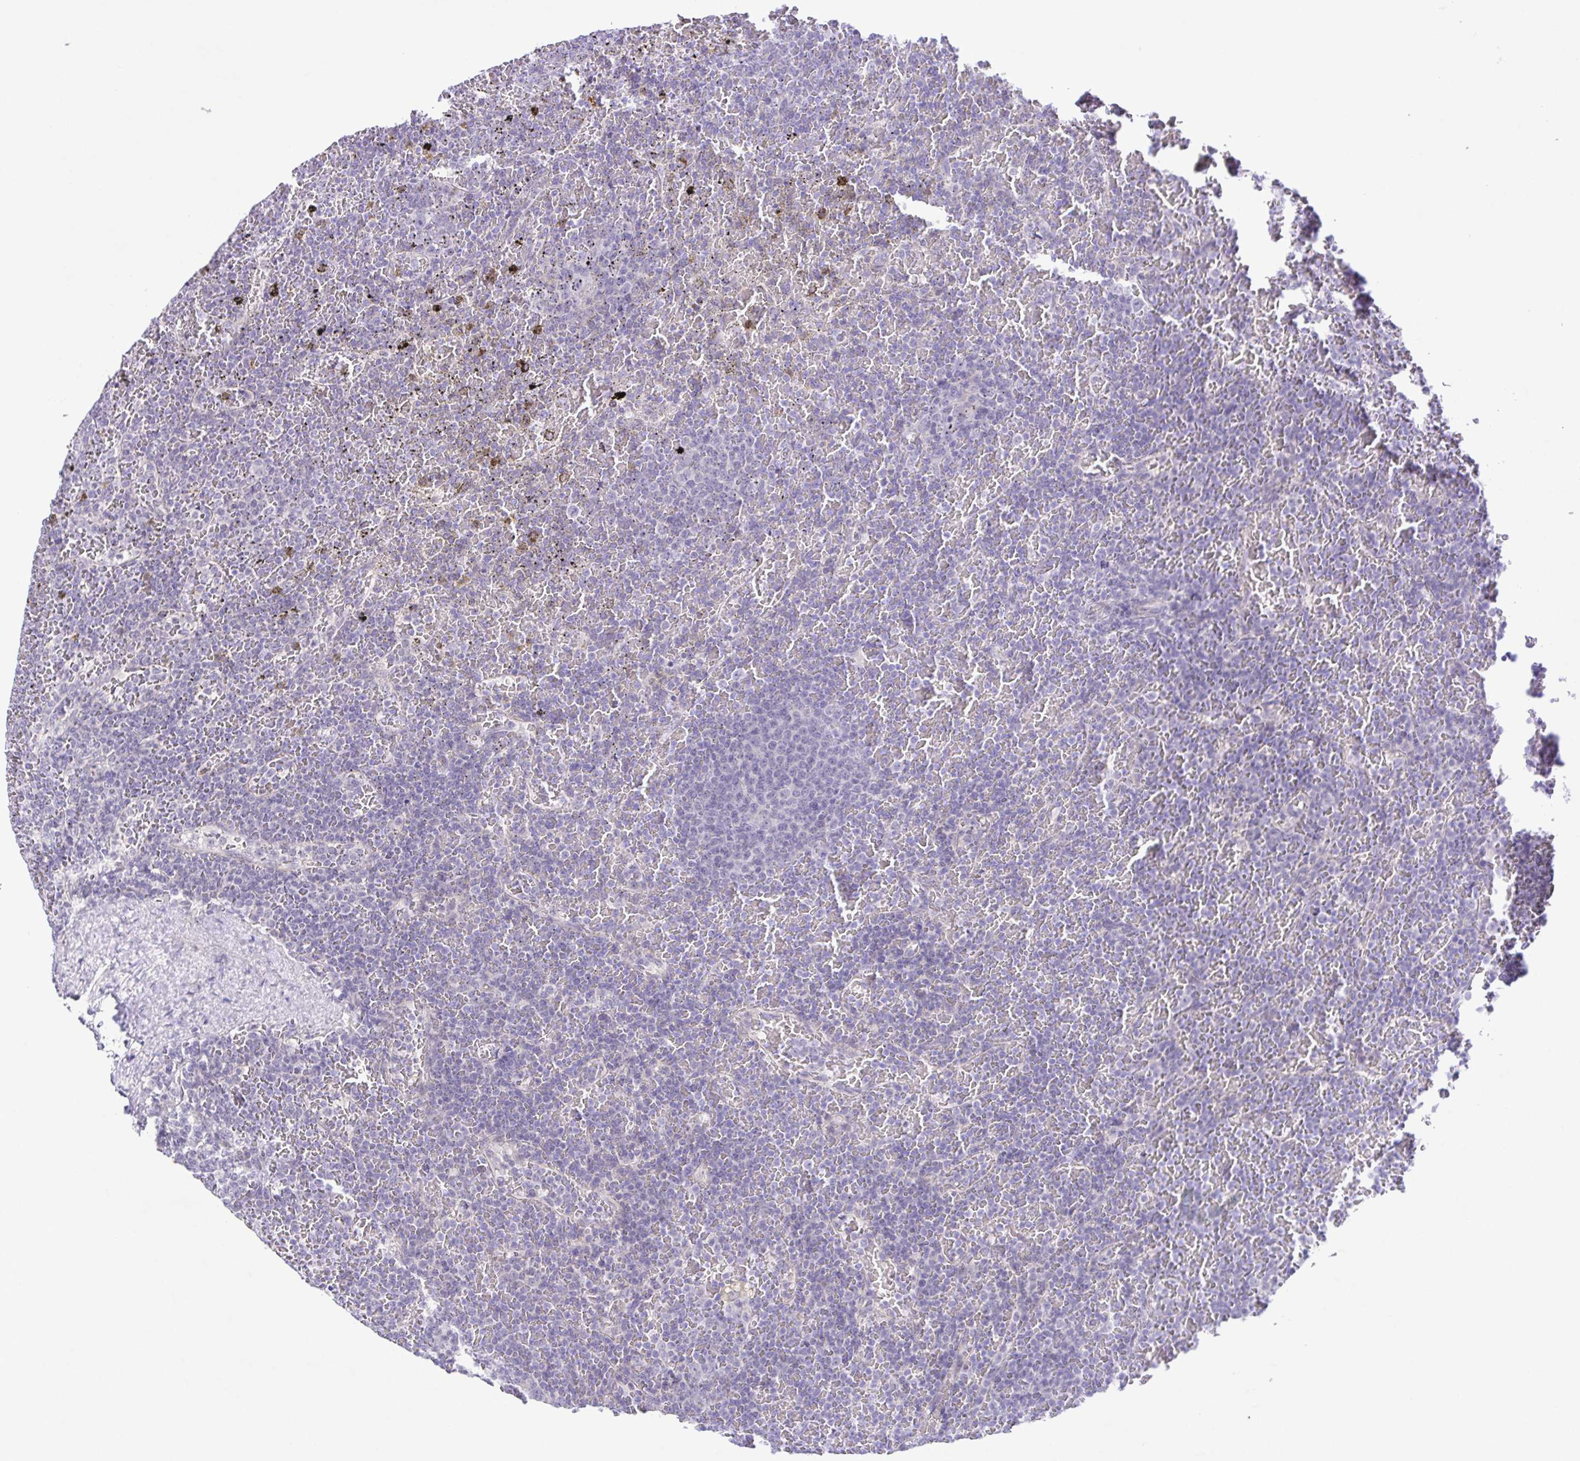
{"staining": {"intensity": "negative", "quantity": "none", "location": "none"}, "tissue": "lymphoma", "cell_type": "Tumor cells", "image_type": "cancer", "snomed": [{"axis": "morphology", "description": "Malignant lymphoma, non-Hodgkin's type, Low grade"}, {"axis": "topography", "description": "Spleen"}], "caption": "High power microscopy histopathology image of an immunohistochemistry photomicrograph of low-grade malignant lymphoma, non-Hodgkin's type, revealing no significant positivity in tumor cells. (Brightfield microscopy of DAB IHC at high magnification).", "gene": "IL1RN", "patient": {"sex": "female", "age": 77}}